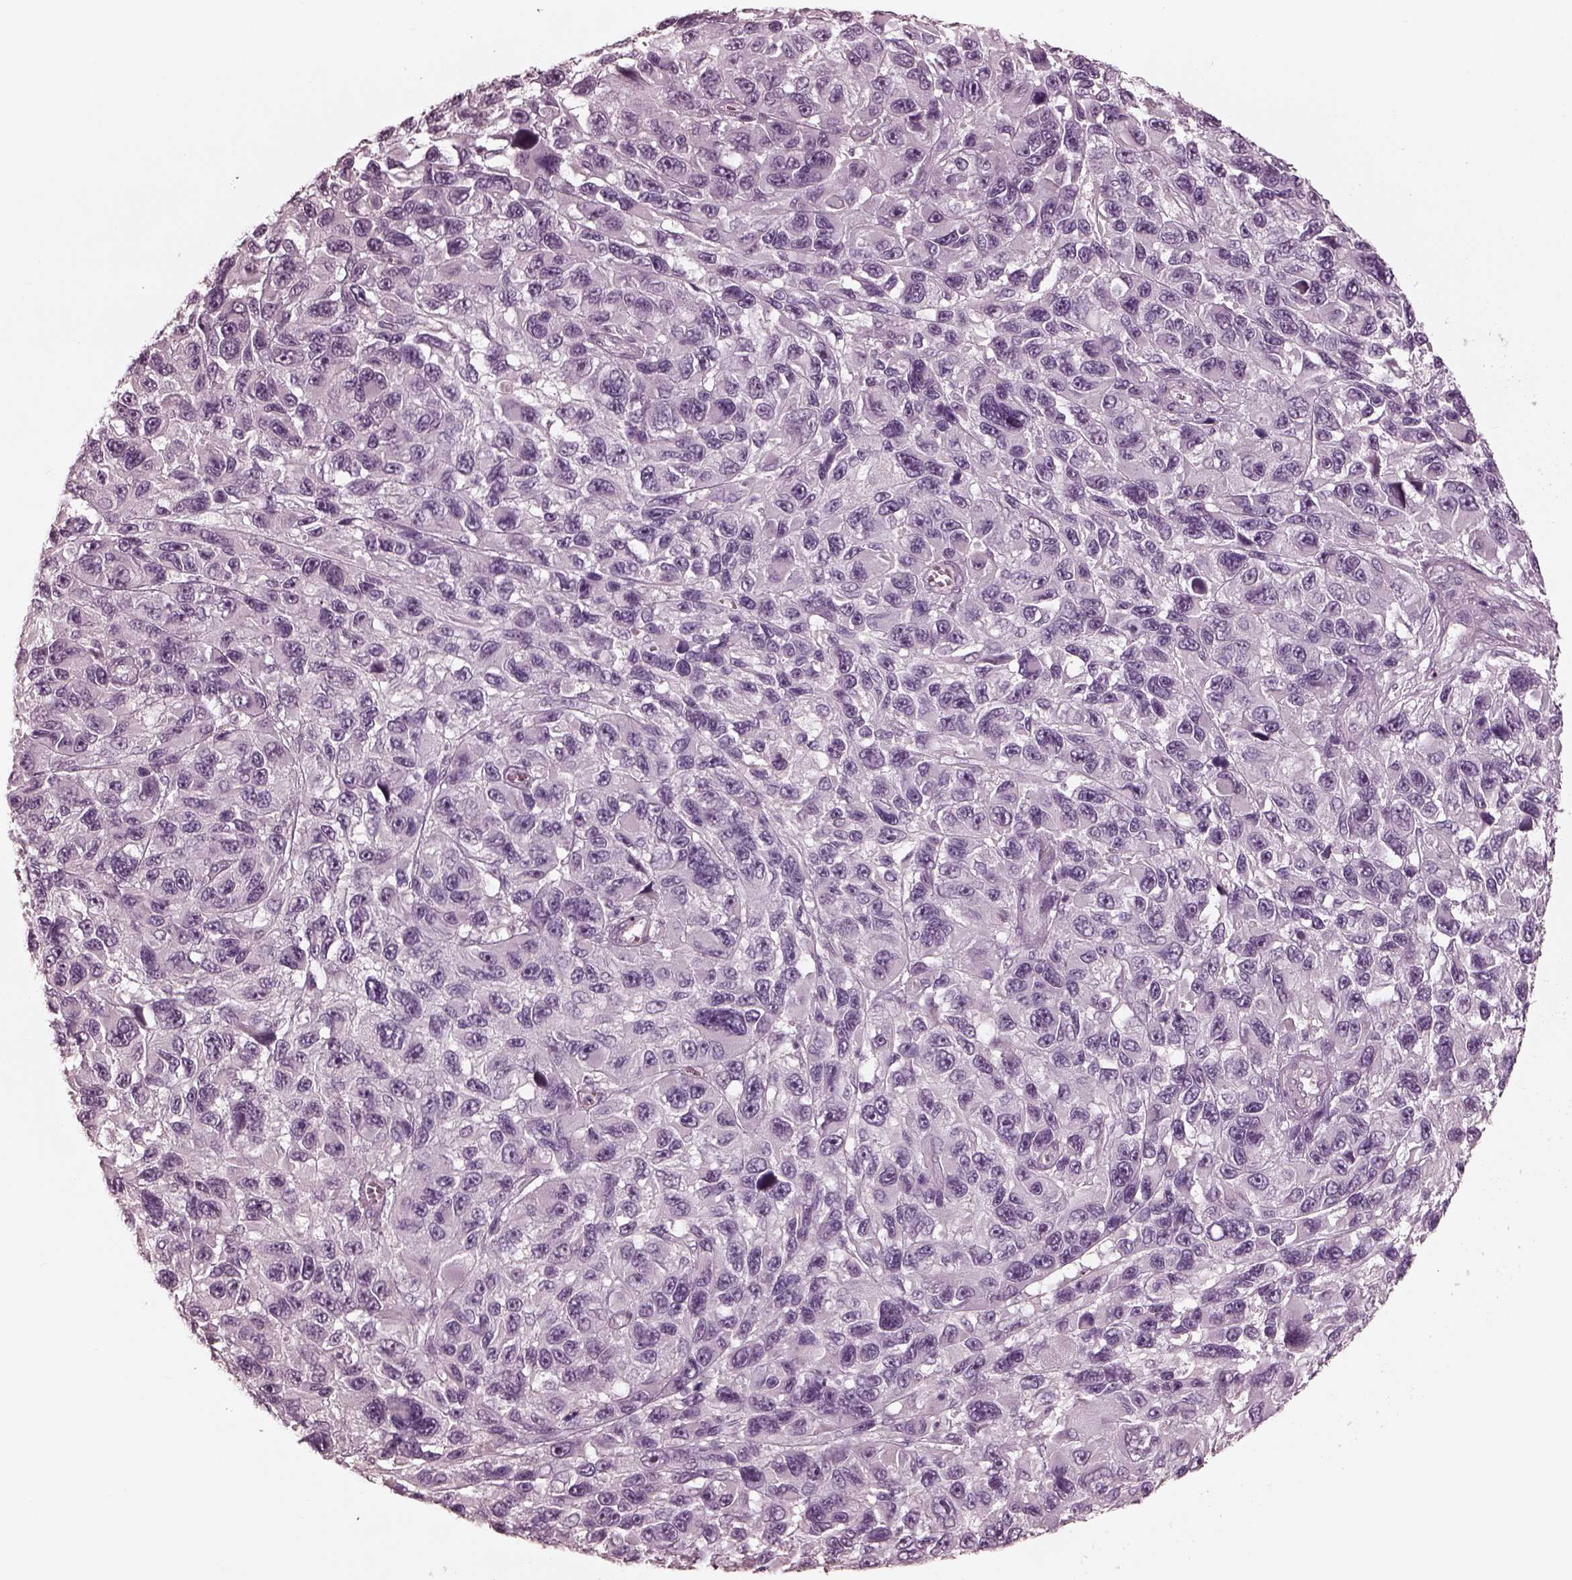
{"staining": {"intensity": "negative", "quantity": "none", "location": "none"}, "tissue": "melanoma", "cell_type": "Tumor cells", "image_type": "cancer", "snomed": [{"axis": "morphology", "description": "Malignant melanoma, NOS"}, {"axis": "topography", "description": "Skin"}], "caption": "A photomicrograph of malignant melanoma stained for a protein demonstrates no brown staining in tumor cells.", "gene": "ADRB3", "patient": {"sex": "male", "age": 53}}